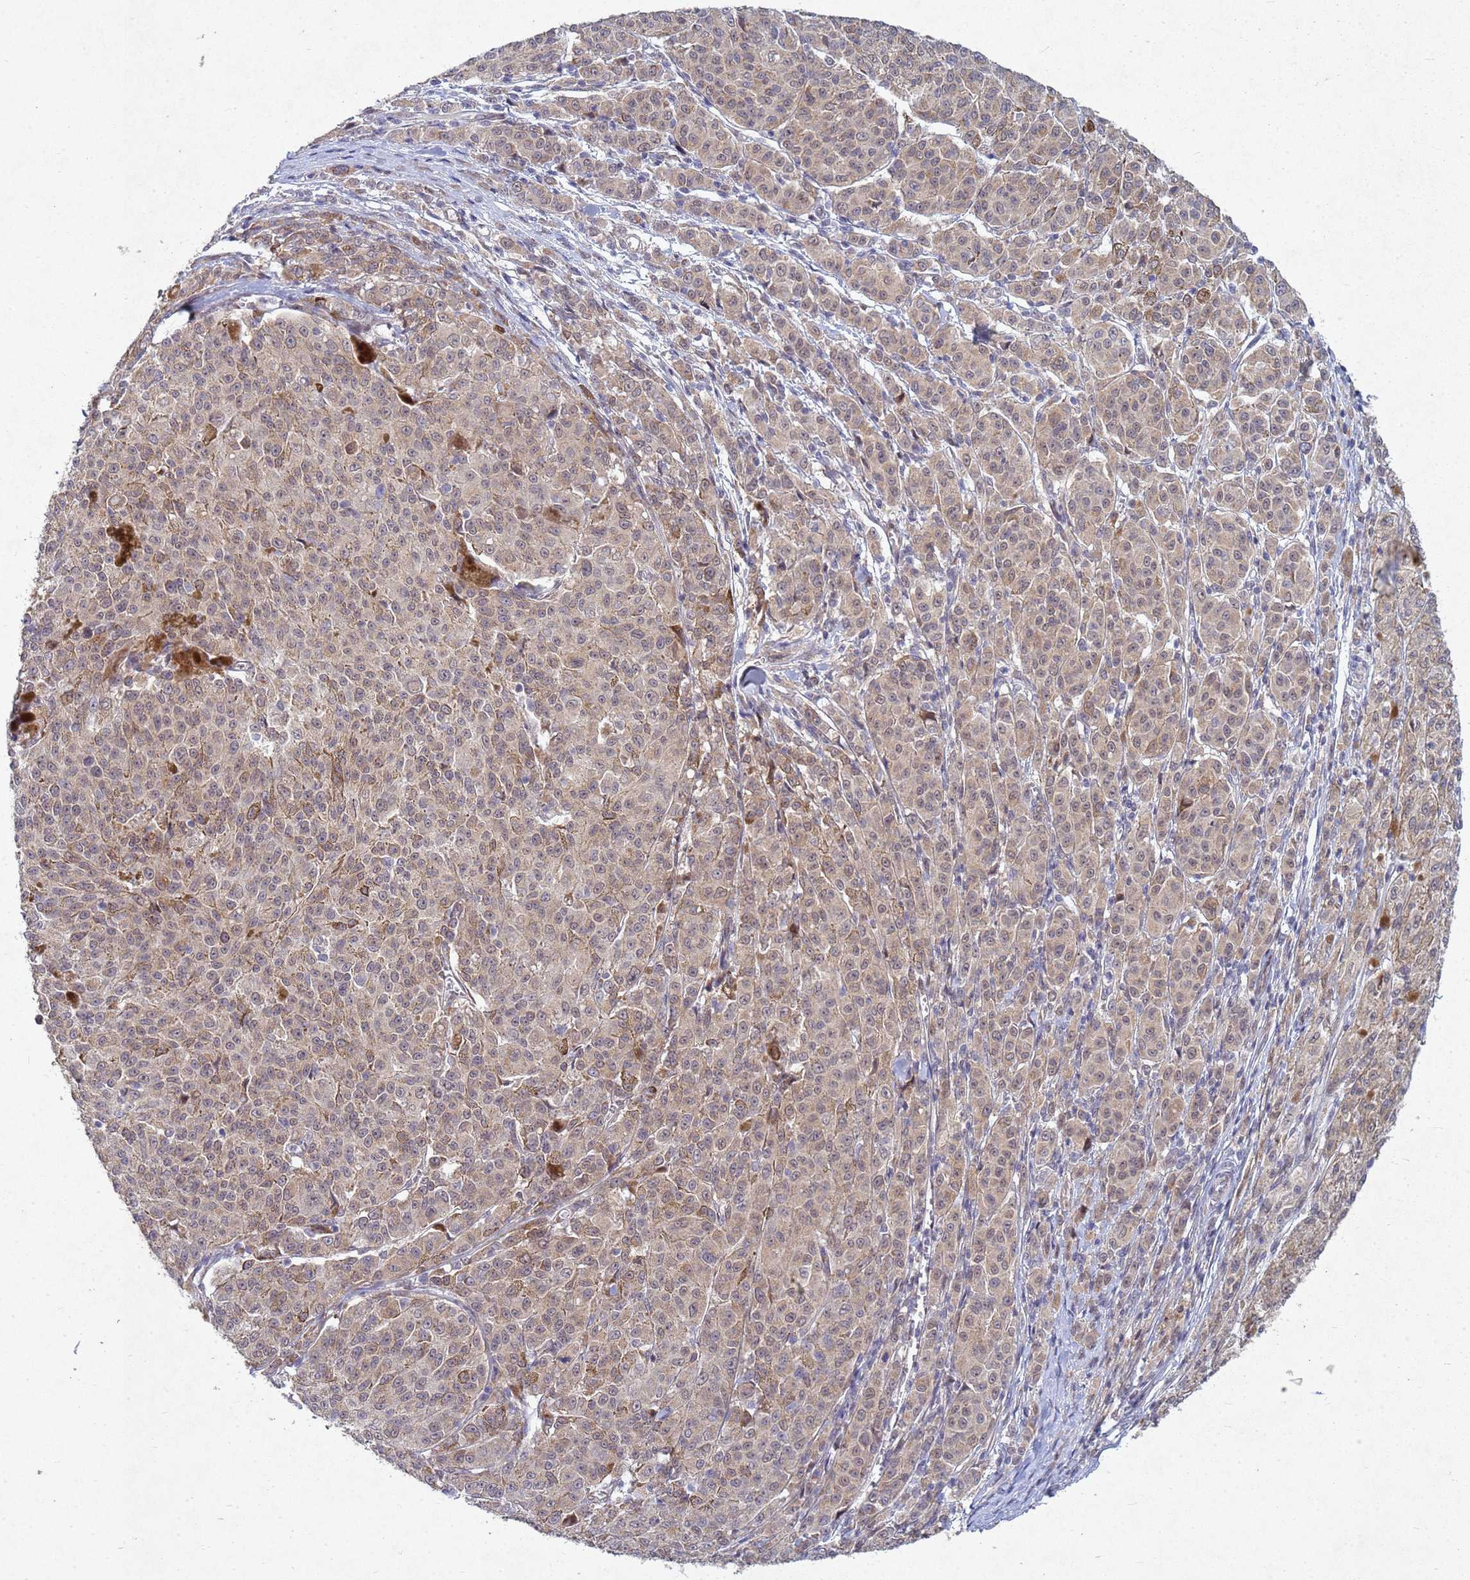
{"staining": {"intensity": "weak", "quantity": ">75%", "location": "cytoplasmic/membranous"}, "tissue": "melanoma", "cell_type": "Tumor cells", "image_type": "cancer", "snomed": [{"axis": "morphology", "description": "Malignant melanoma, NOS"}, {"axis": "topography", "description": "Skin"}], "caption": "IHC (DAB (3,3'-diaminobenzidine)) staining of melanoma displays weak cytoplasmic/membranous protein positivity in about >75% of tumor cells. Using DAB (brown) and hematoxylin (blue) stains, captured at high magnification using brightfield microscopy.", "gene": "TNPO2", "patient": {"sex": "female", "age": 52}}